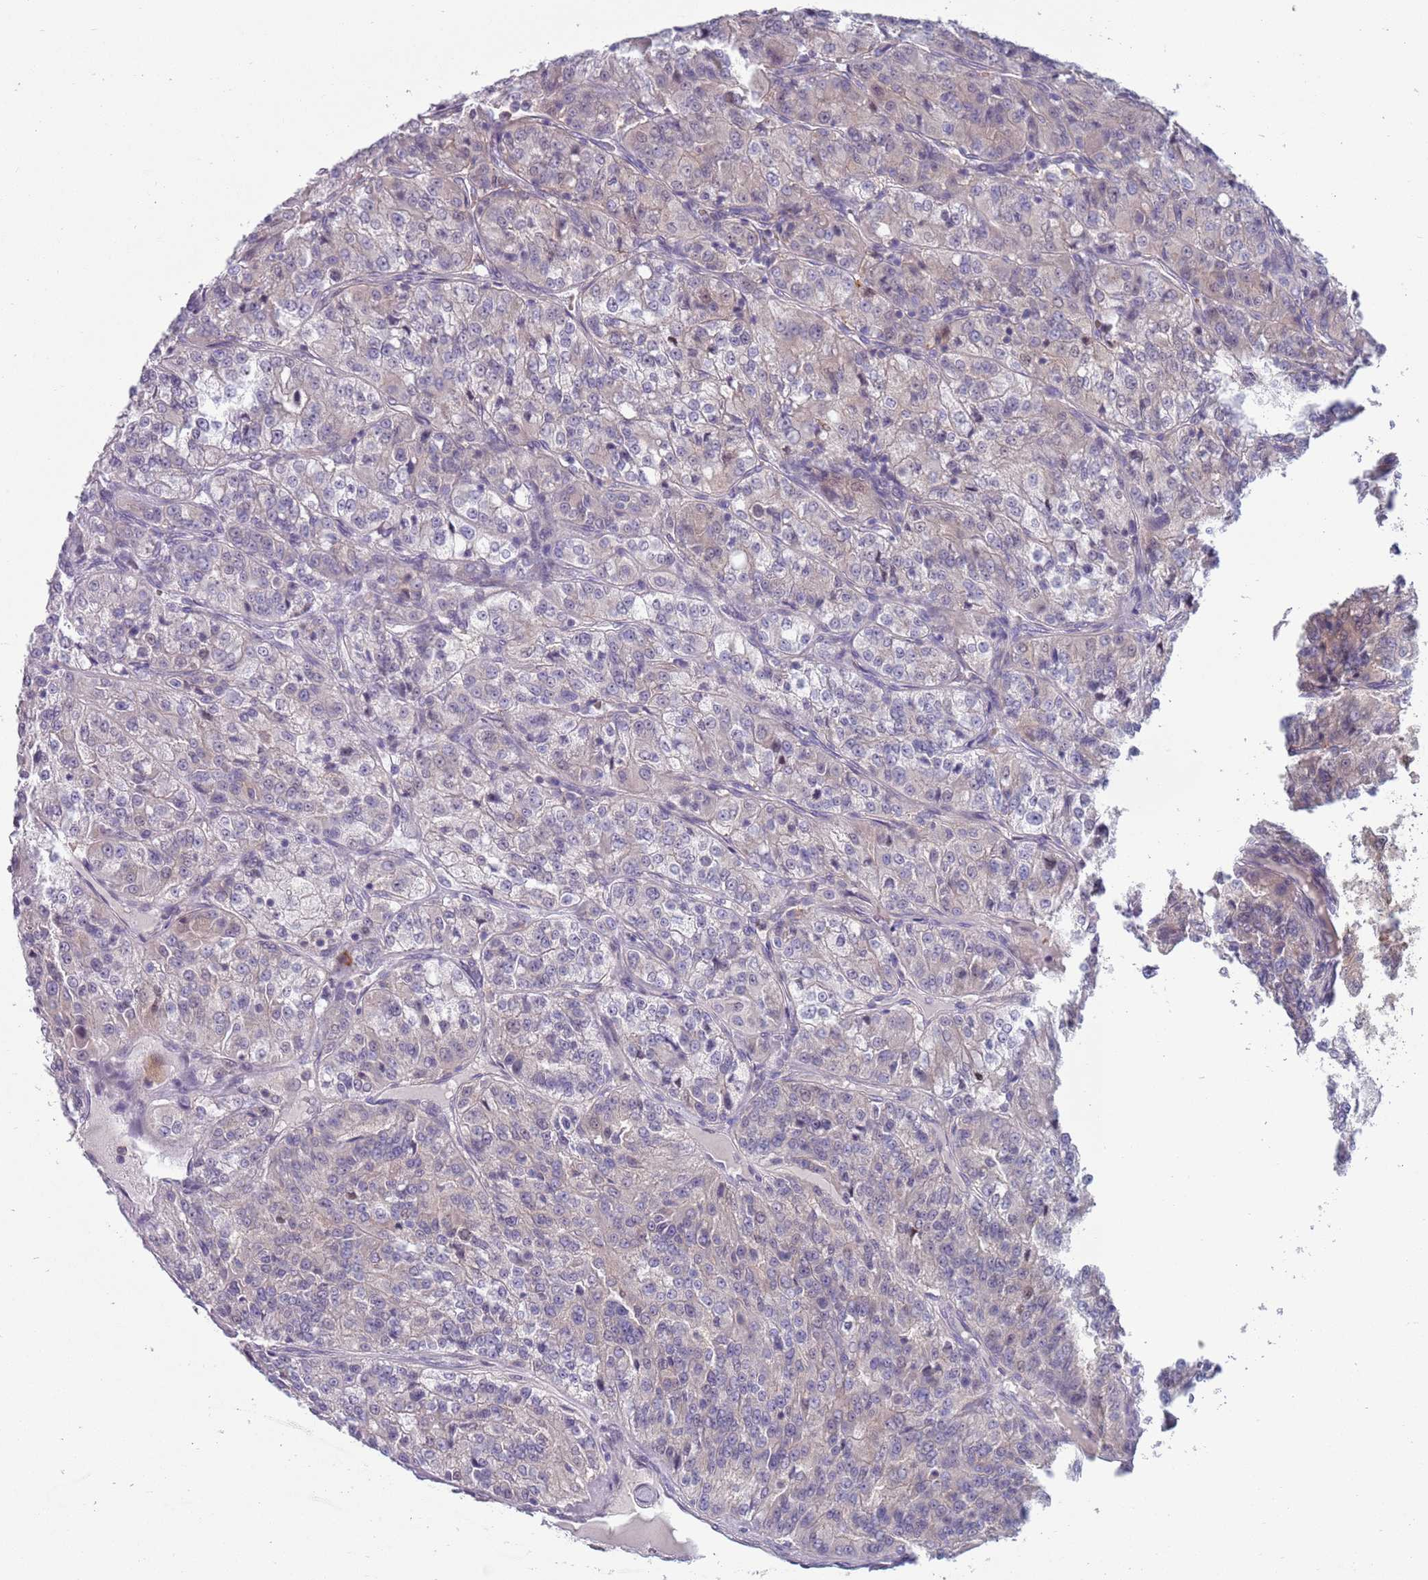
{"staining": {"intensity": "weak", "quantity": "<25%", "location": "cytoplasmic/membranous"}, "tissue": "renal cancer", "cell_type": "Tumor cells", "image_type": "cancer", "snomed": [{"axis": "morphology", "description": "Adenocarcinoma, NOS"}, {"axis": "topography", "description": "Kidney"}], "caption": "IHC micrograph of human renal adenocarcinoma stained for a protein (brown), which displays no staining in tumor cells.", "gene": "CLNS1A", "patient": {"sex": "female", "age": 63}}